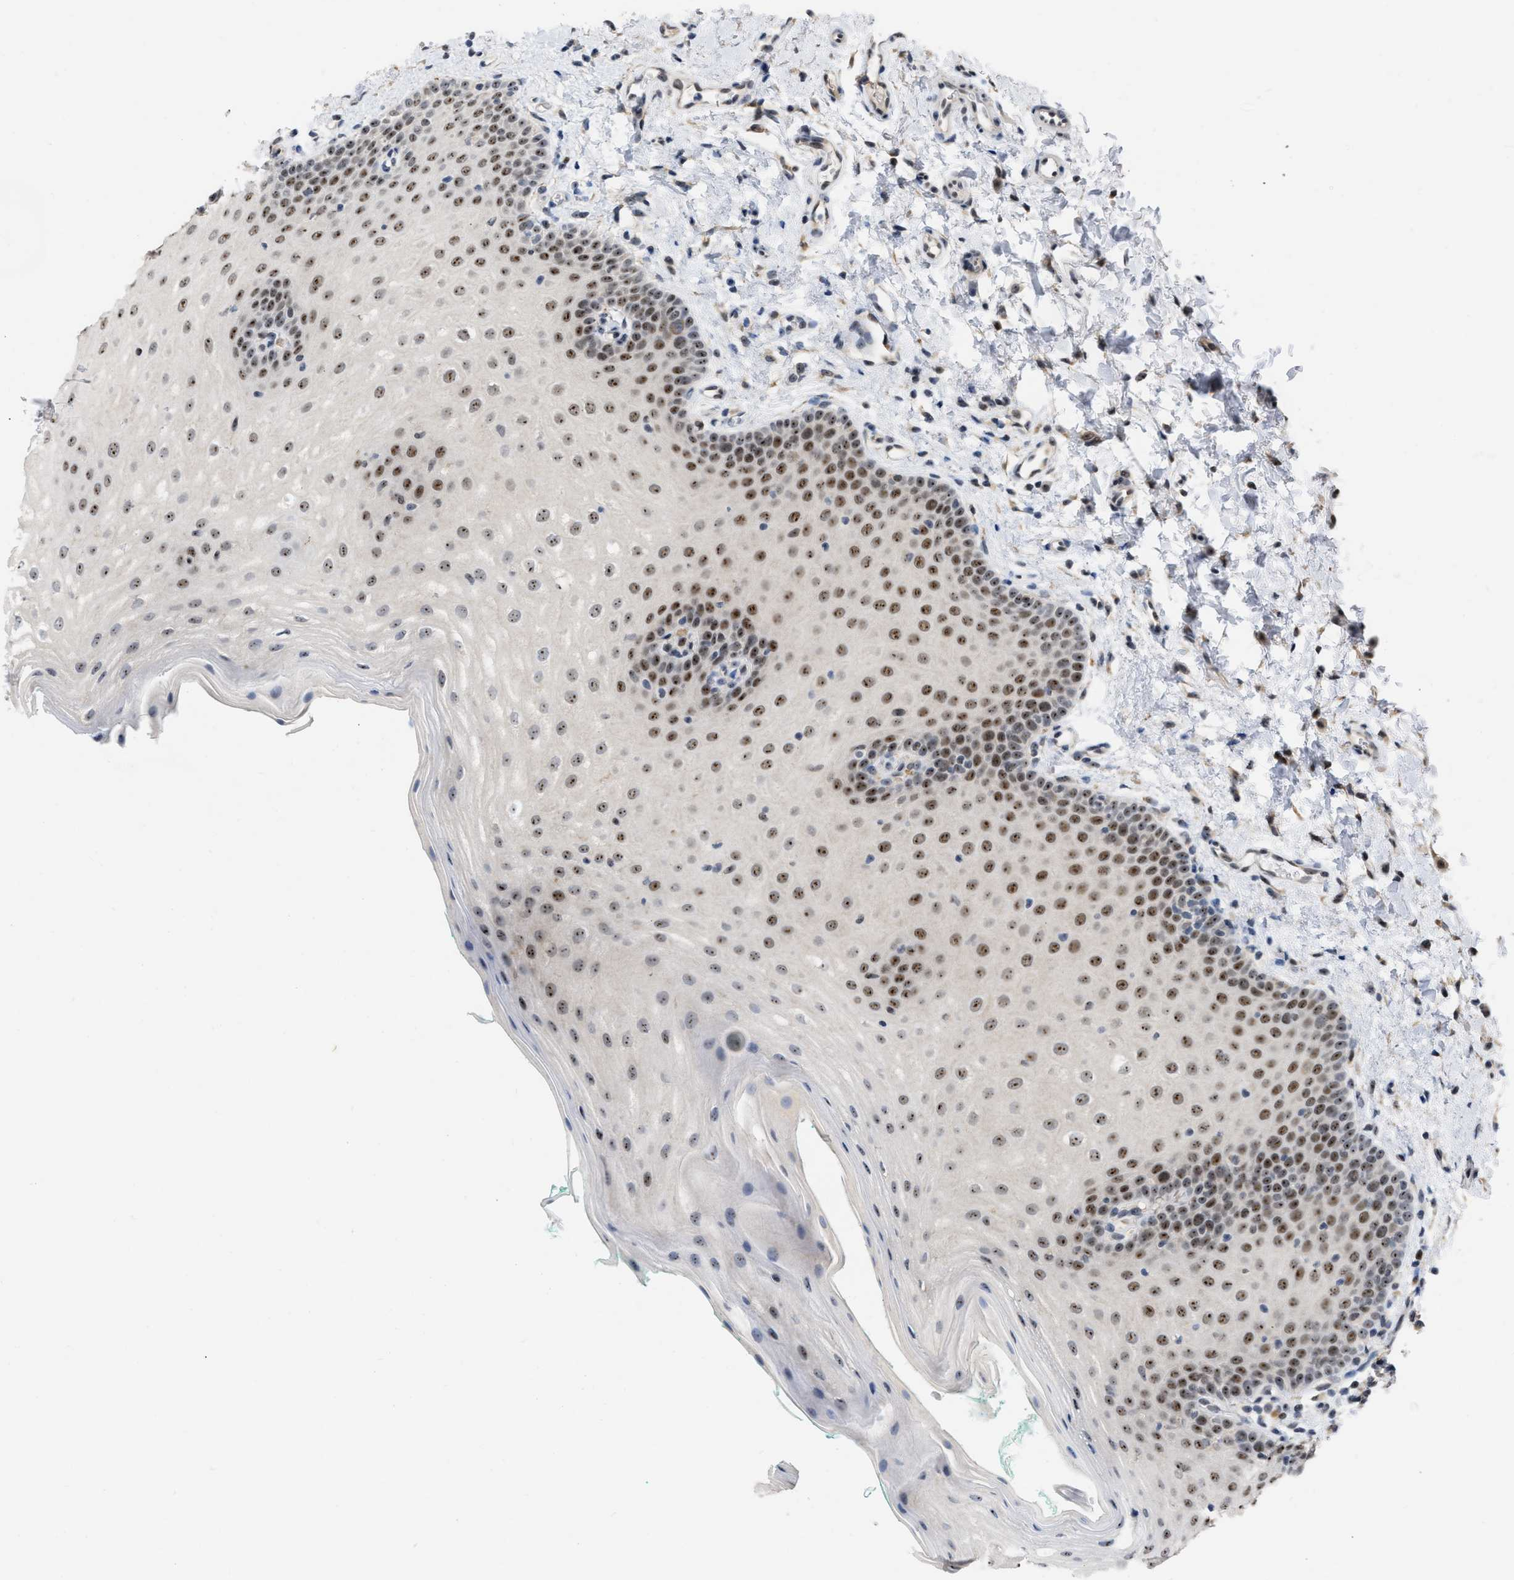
{"staining": {"intensity": "strong", "quantity": ">75%", "location": "nuclear"}, "tissue": "oral mucosa", "cell_type": "Squamous epithelial cells", "image_type": "normal", "snomed": [{"axis": "morphology", "description": "Normal tissue, NOS"}, {"axis": "topography", "description": "Skin"}, {"axis": "topography", "description": "Oral tissue"}], "caption": "This micrograph displays immunohistochemistry staining of unremarkable oral mucosa, with high strong nuclear staining in about >75% of squamous epithelial cells.", "gene": "ELAC2", "patient": {"sex": "male", "age": 84}}